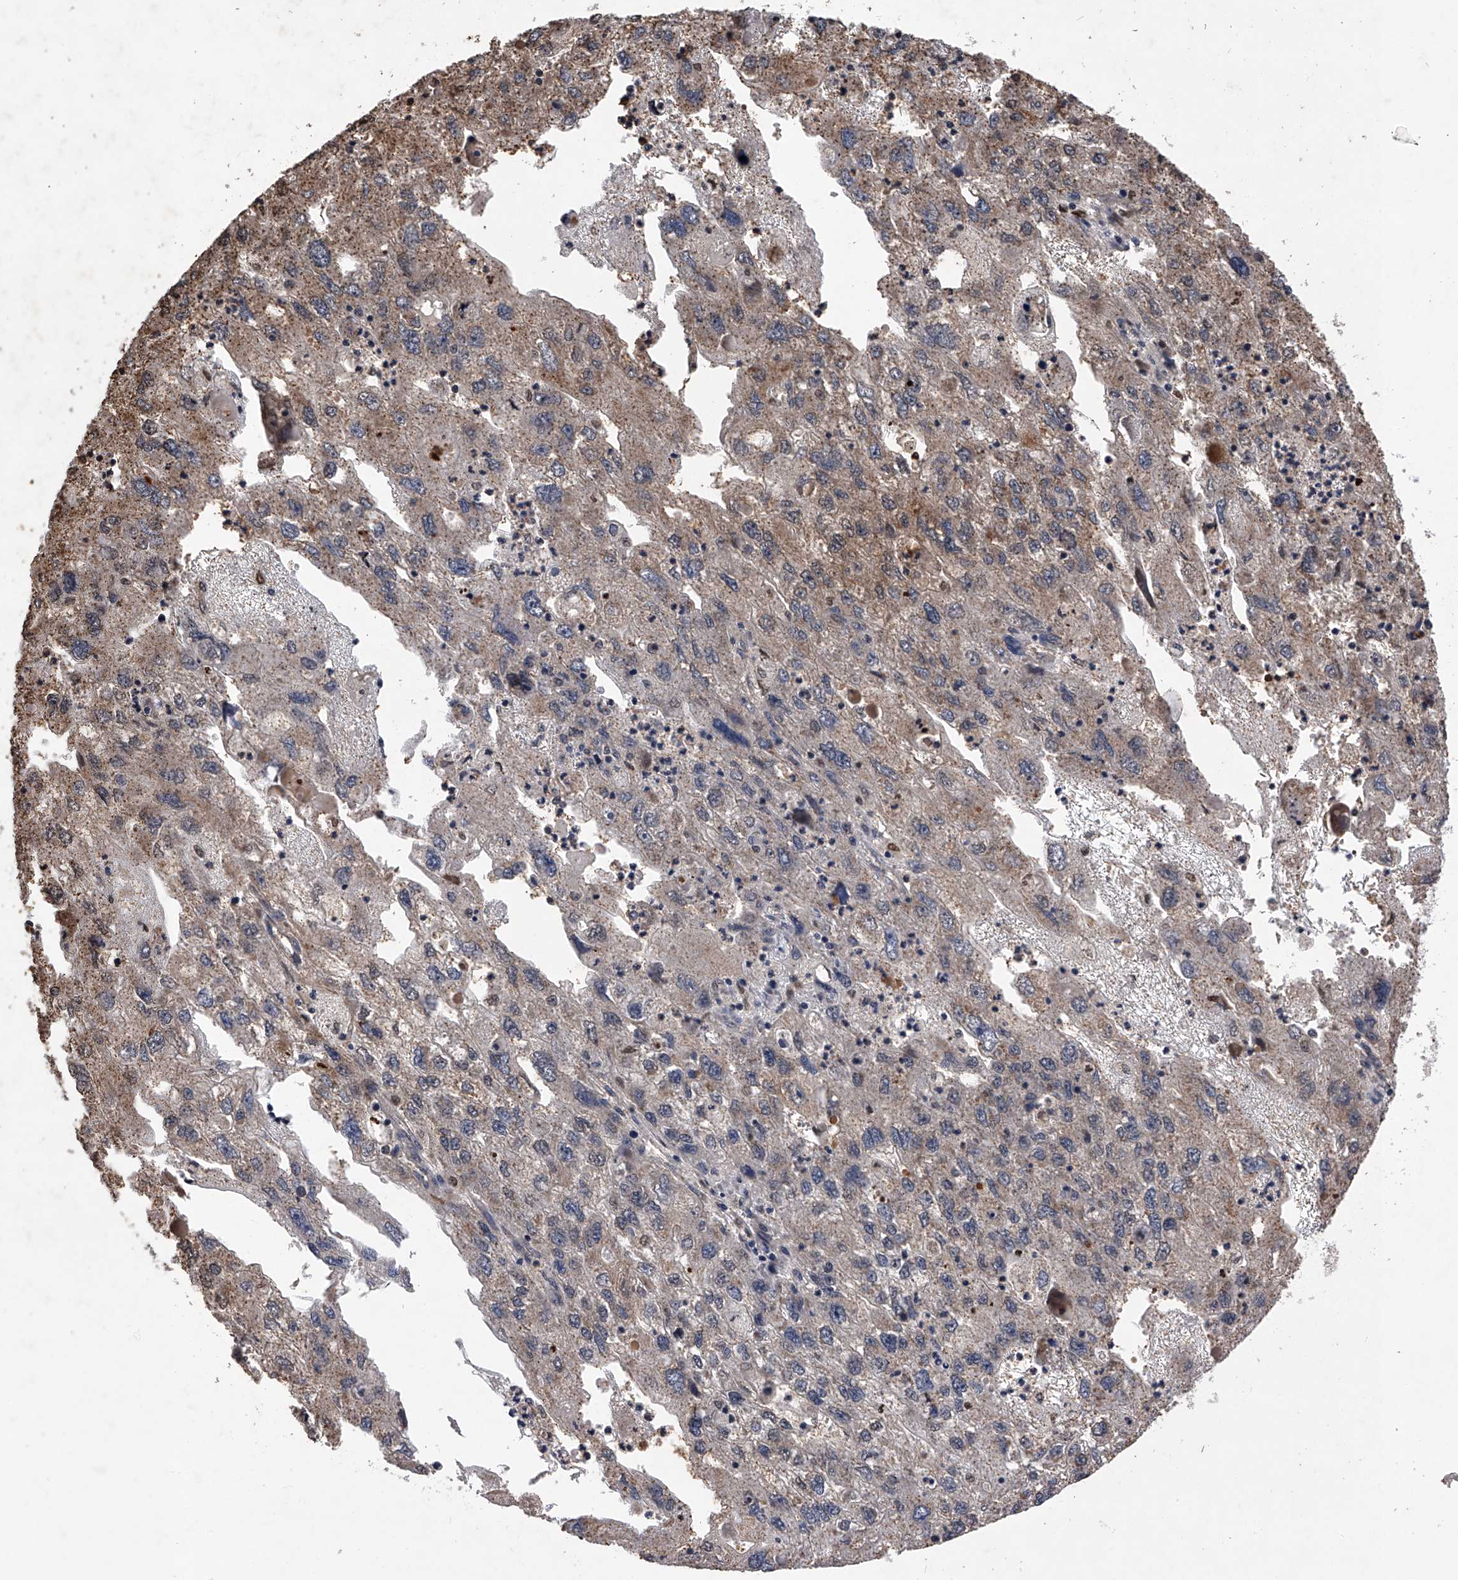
{"staining": {"intensity": "weak", "quantity": "25%-75%", "location": "cytoplasmic/membranous"}, "tissue": "endometrial cancer", "cell_type": "Tumor cells", "image_type": "cancer", "snomed": [{"axis": "morphology", "description": "Adenocarcinoma, NOS"}, {"axis": "topography", "description": "Endometrium"}], "caption": "Tumor cells show low levels of weak cytoplasmic/membranous positivity in approximately 25%-75% of cells in endometrial cancer (adenocarcinoma).", "gene": "MAP3K11", "patient": {"sex": "female", "age": 49}}